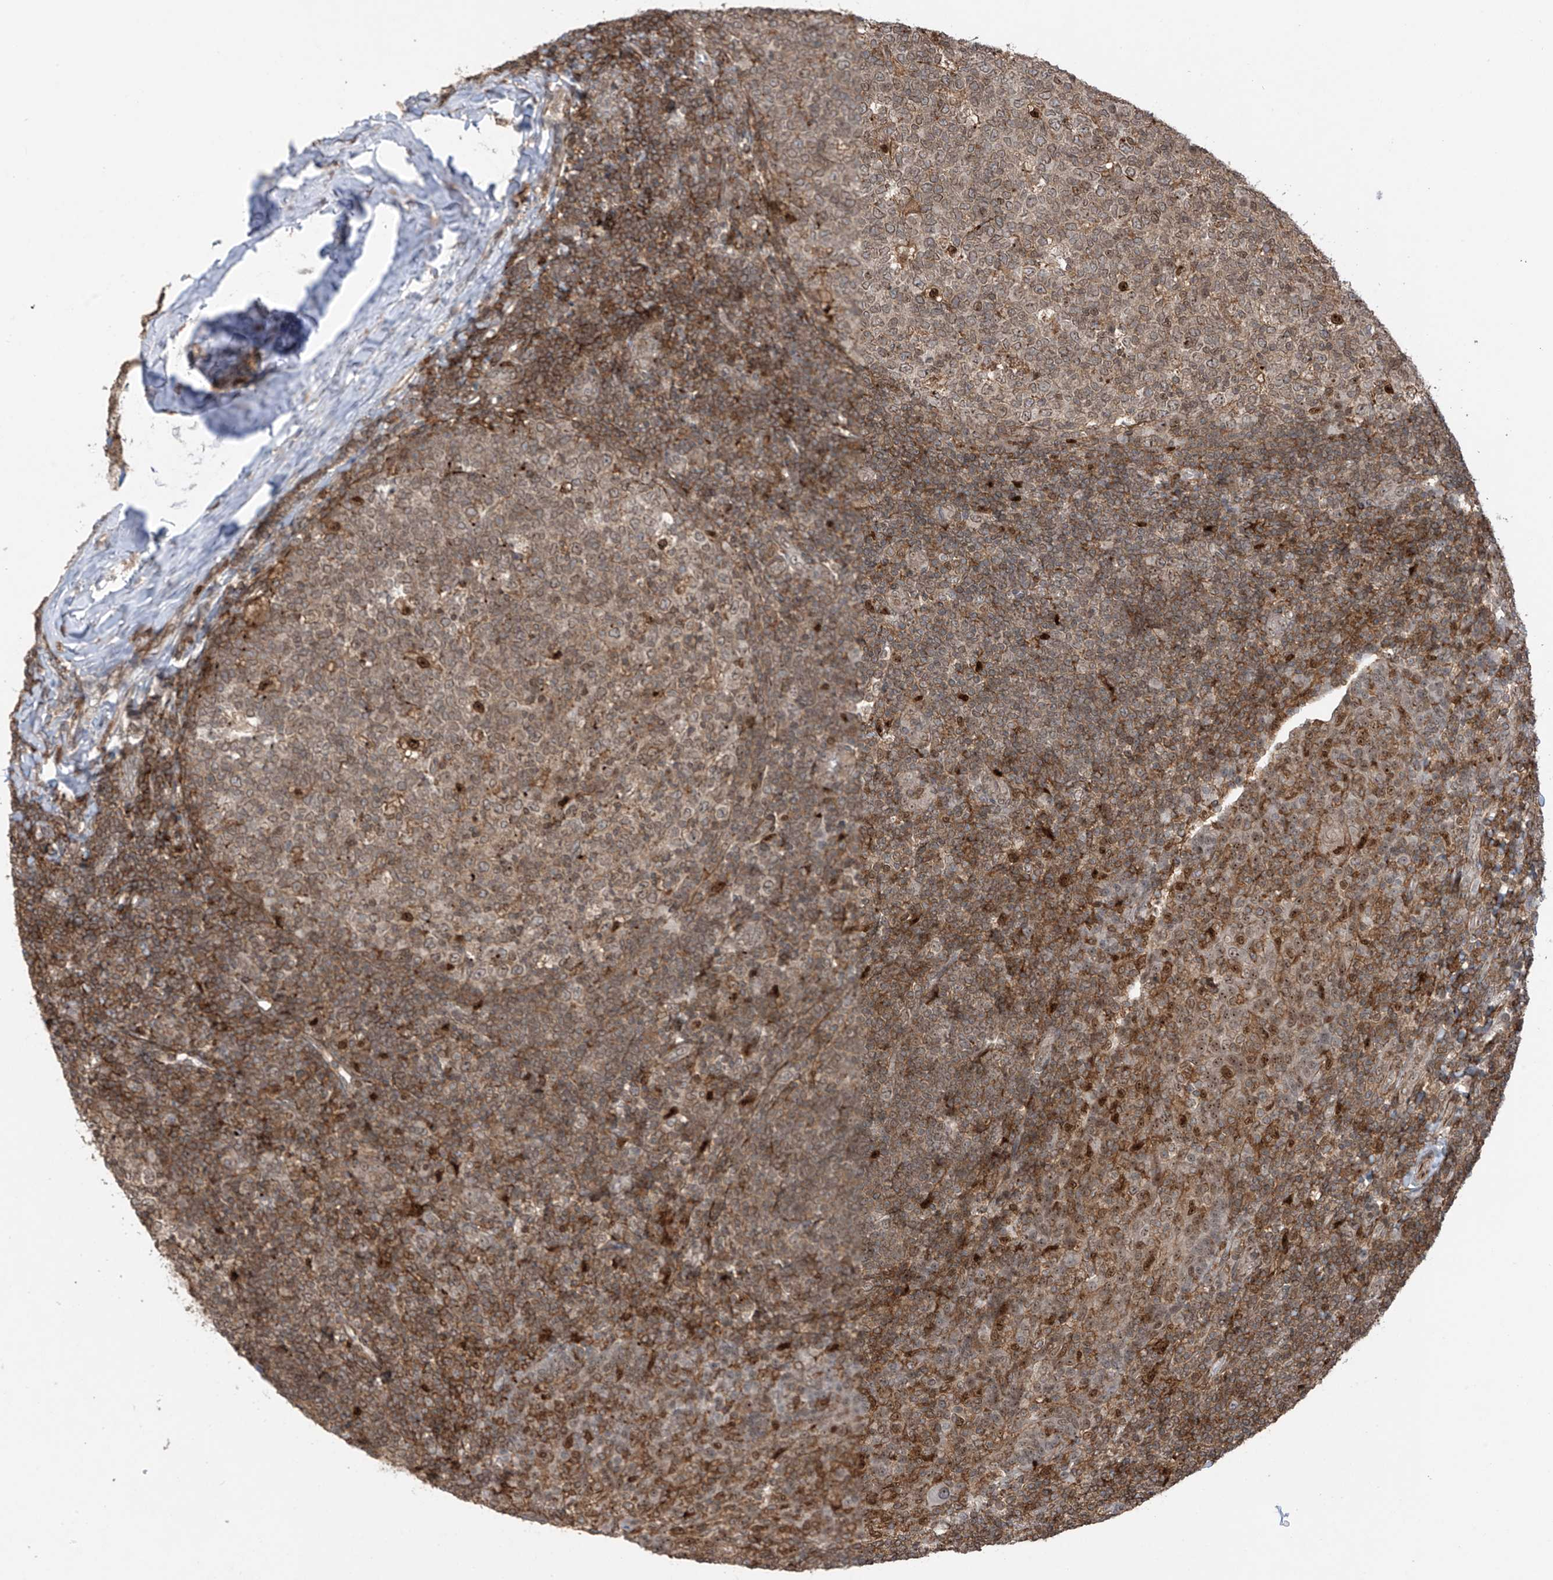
{"staining": {"intensity": "moderate", "quantity": "<25%", "location": "cytoplasmic/membranous,nuclear"}, "tissue": "tonsil", "cell_type": "Germinal center cells", "image_type": "normal", "snomed": [{"axis": "morphology", "description": "Normal tissue, NOS"}, {"axis": "topography", "description": "Tonsil"}], "caption": "High-power microscopy captured an immunohistochemistry (IHC) histopathology image of normal tonsil, revealing moderate cytoplasmic/membranous,nuclear expression in approximately <25% of germinal center cells.", "gene": "REPIN1", "patient": {"sex": "female", "age": 19}}